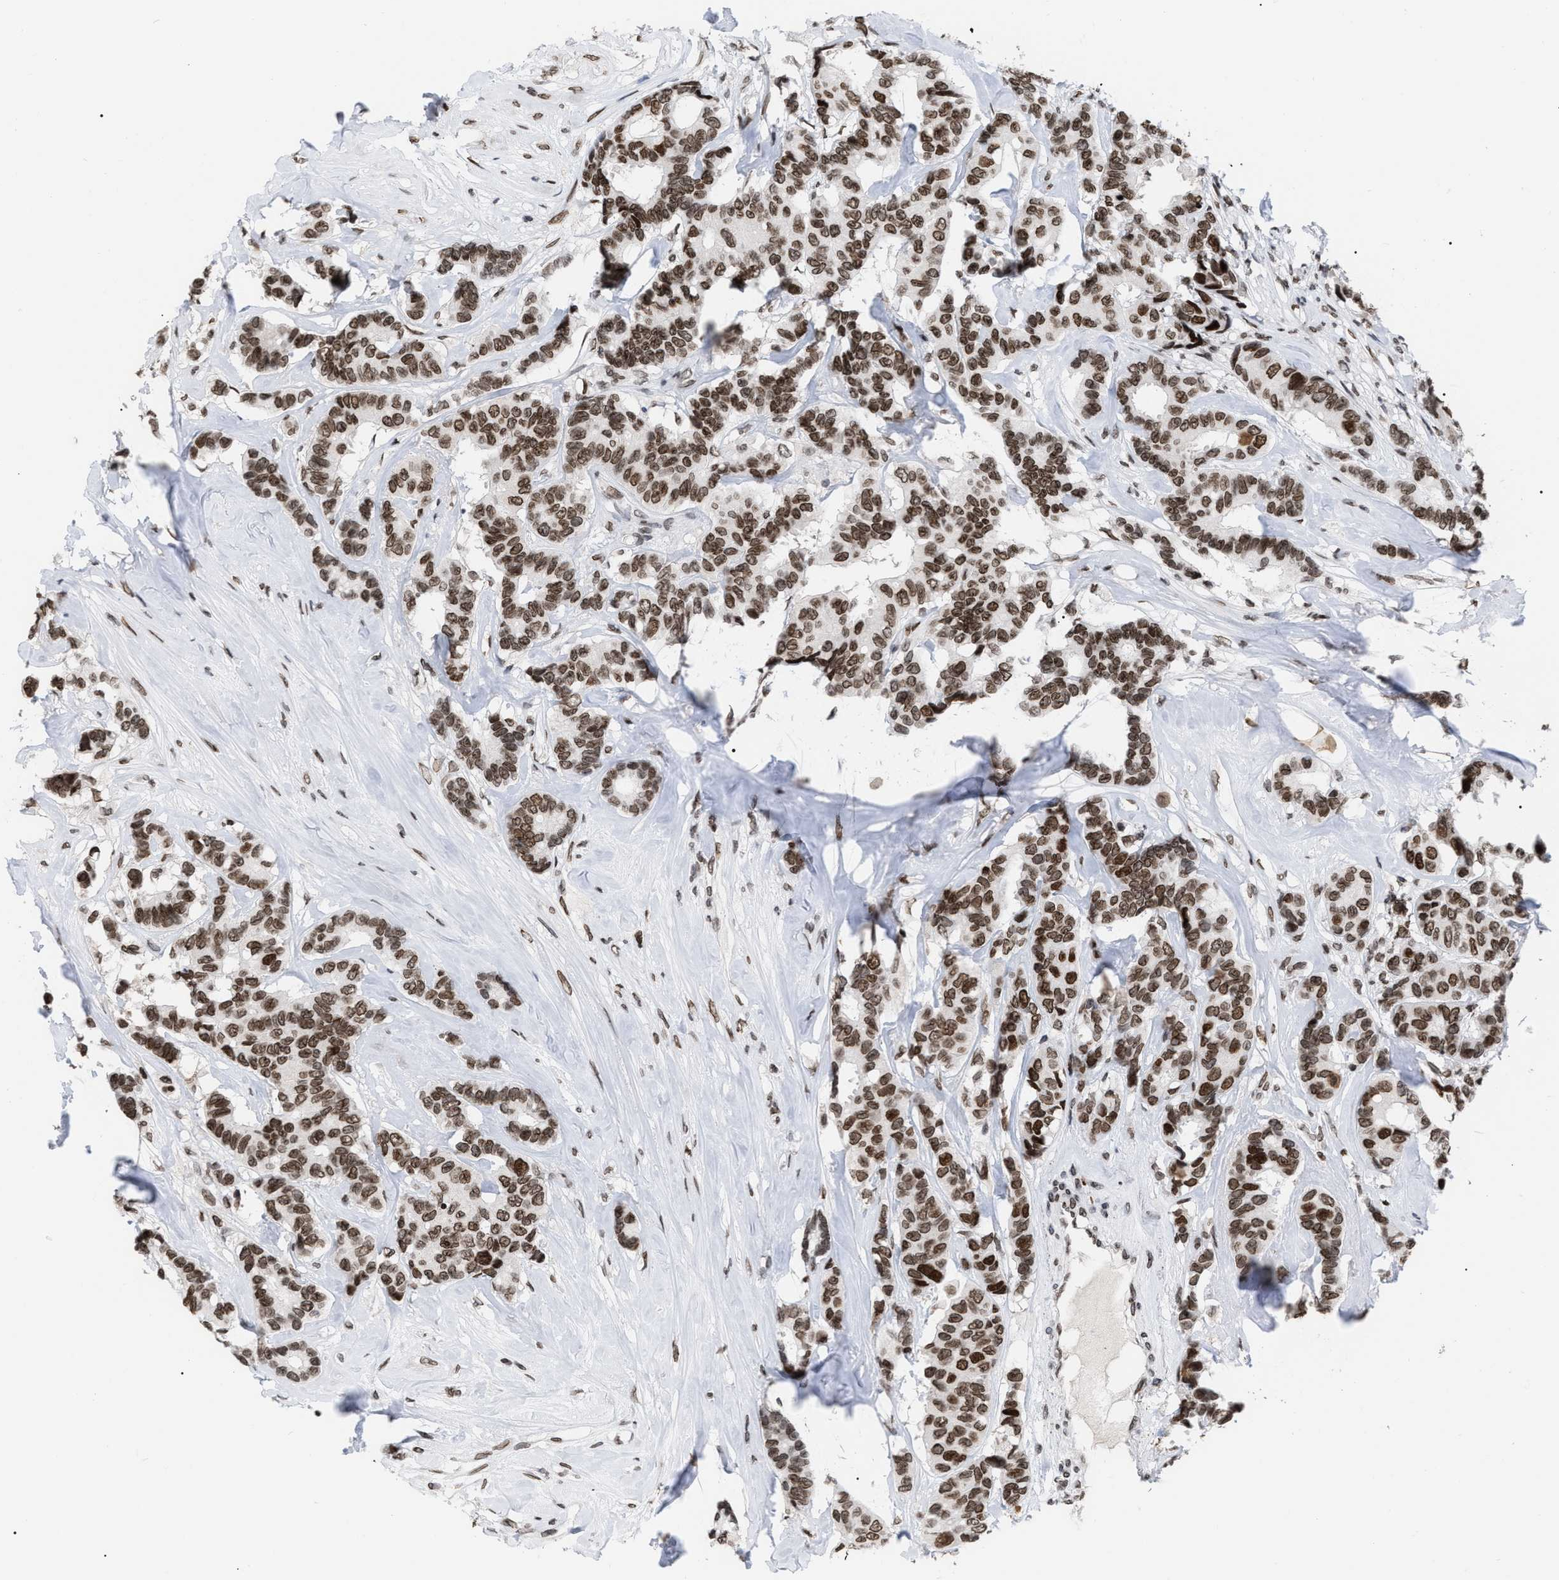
{"staining": {"intensity": "moderate", "quantity": ">75%", "location": "cytoplasmic/membranous,nuclear"}, "tissue": "breast cancer", "cell_type": "Tumor cells", "image_type": "cancer", "snomed": [{"axis": "morphology", "description": "Duct carcinoma"}, {"axis": "topography", "description": "Breast"}], "caption": "Moderate cytoplasmic/membranous and nuclear expression is seen in approximately >75% of tumor cells in breast cancer (intraductal carcinoma). (IHC, brightfield microscopy, high magnification).", "gene": "TPR", "patient": {"sex": "female", "age": 87}}